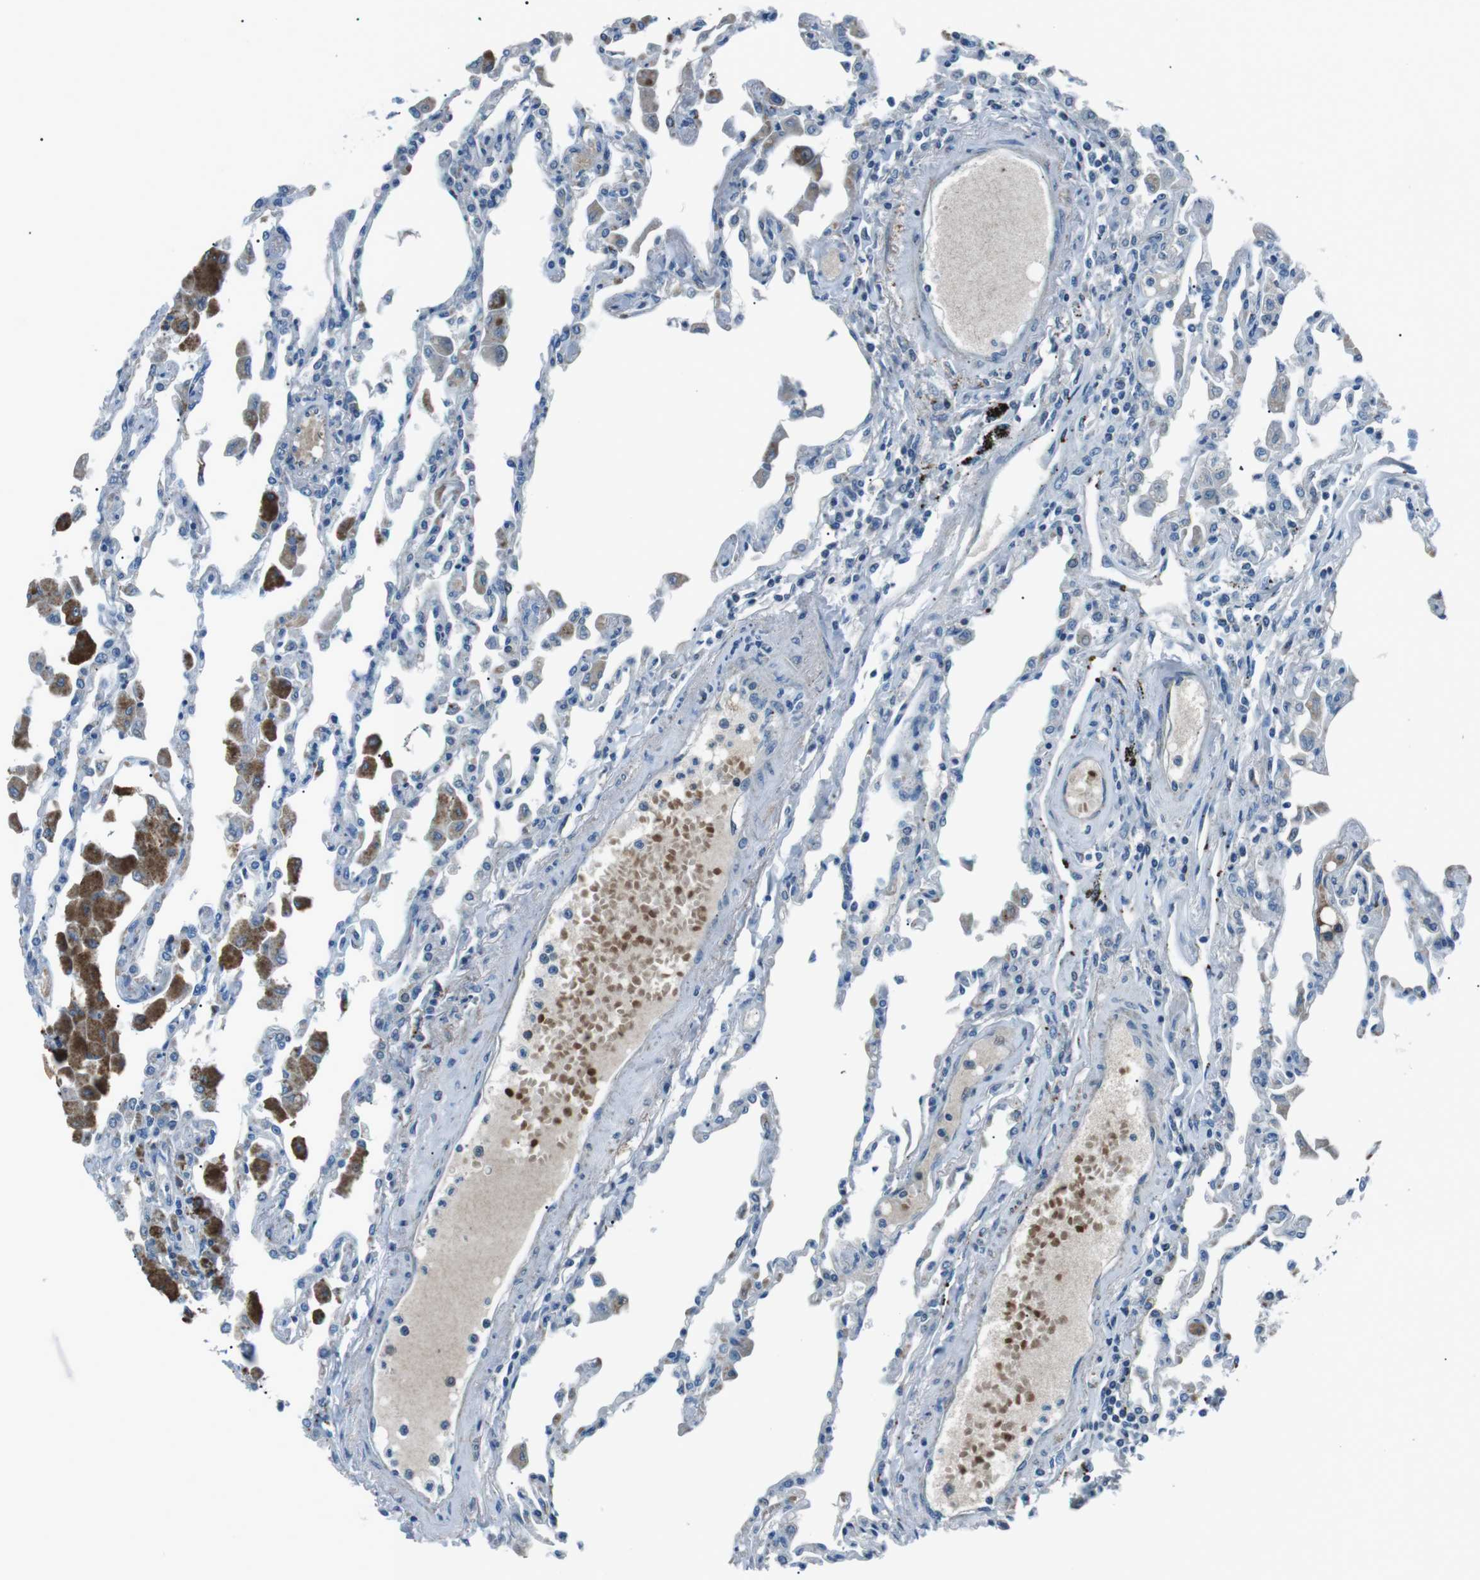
{"staining": {"intensity": "negative", "quantity": "none", "location": "none"}, "tissue": "lung", "cell_type": "Alveolar cells", "image_type": "normal", "snomed": [{"axis": "morphology", "description": "Normal tissue, NOS"}, {"axis": "topography", "description": "Bronchus"}, {"axis": "topography", "description": "Lung"}], "caption": "Protein analysis of unremarkable lung demonstrates no significant expression in alveolar cells.", "gene": "ST6GAL1", "patient": {"sex": "female", "age": 49}}